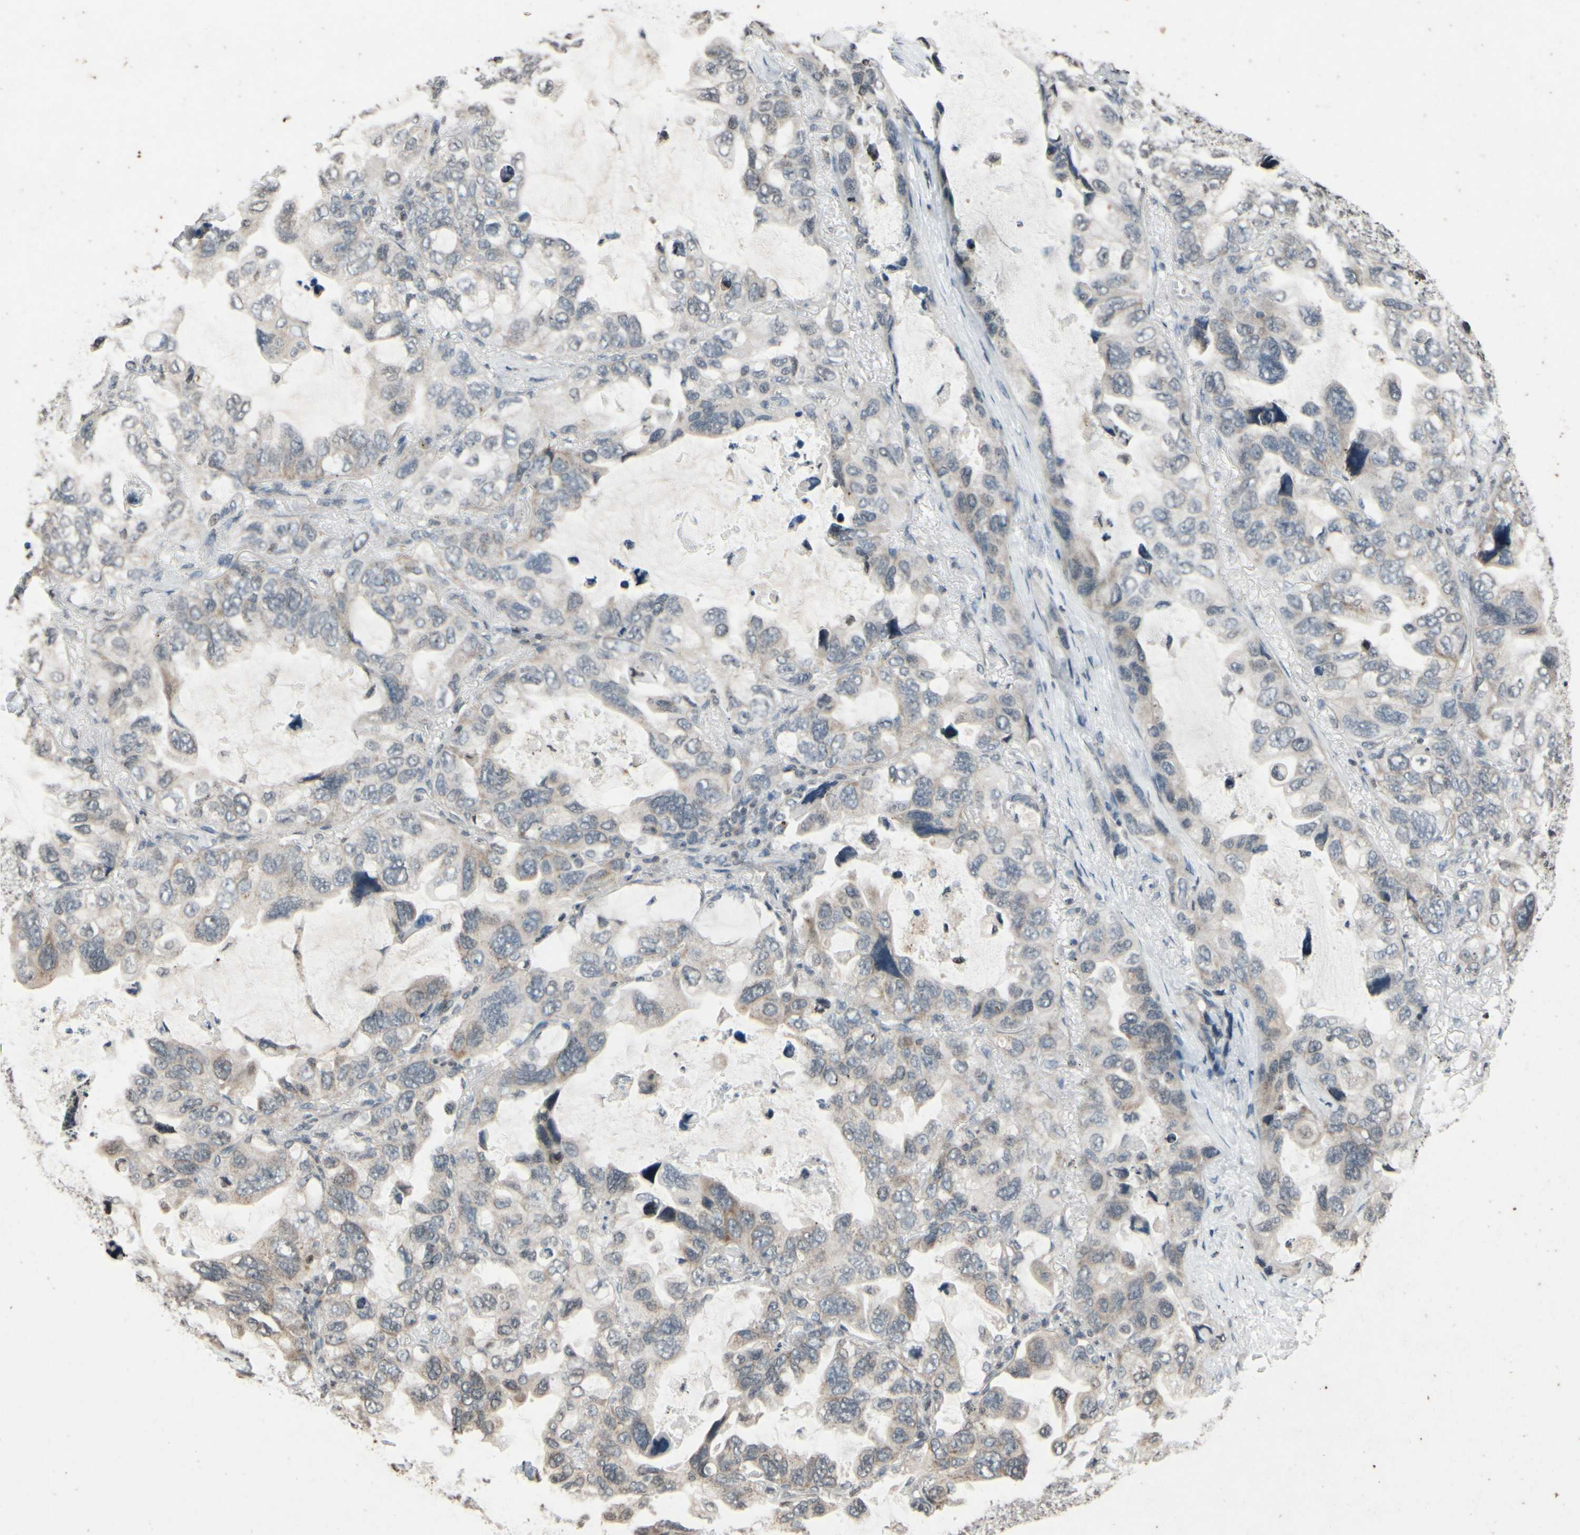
{"staining": {"intensity": "weak", "quantity": ">75%", "location": "cytoplasmic/membranous"}, "tissue": "lung cancer", "cell_type": "Tumor cells", "image_type": "cancer", "snomed": [{"axis": "morphology", "description": "Squamous cell carcinoma, NOS"}, {"axis": "topography", "description": "Lung"}], "caption": "Immunohistochemistry image of neoplastic tissue: lung squamous cell carcinoma stained using IHC demonstrates low levels of weak protein expression localized specifically in the cytoplasmic/membranous of tumor cells, appearing as a cytoplasmic/membranous brown color.", "gene": "CLDN11", "patient": {"sex": "female", "age": 73}}